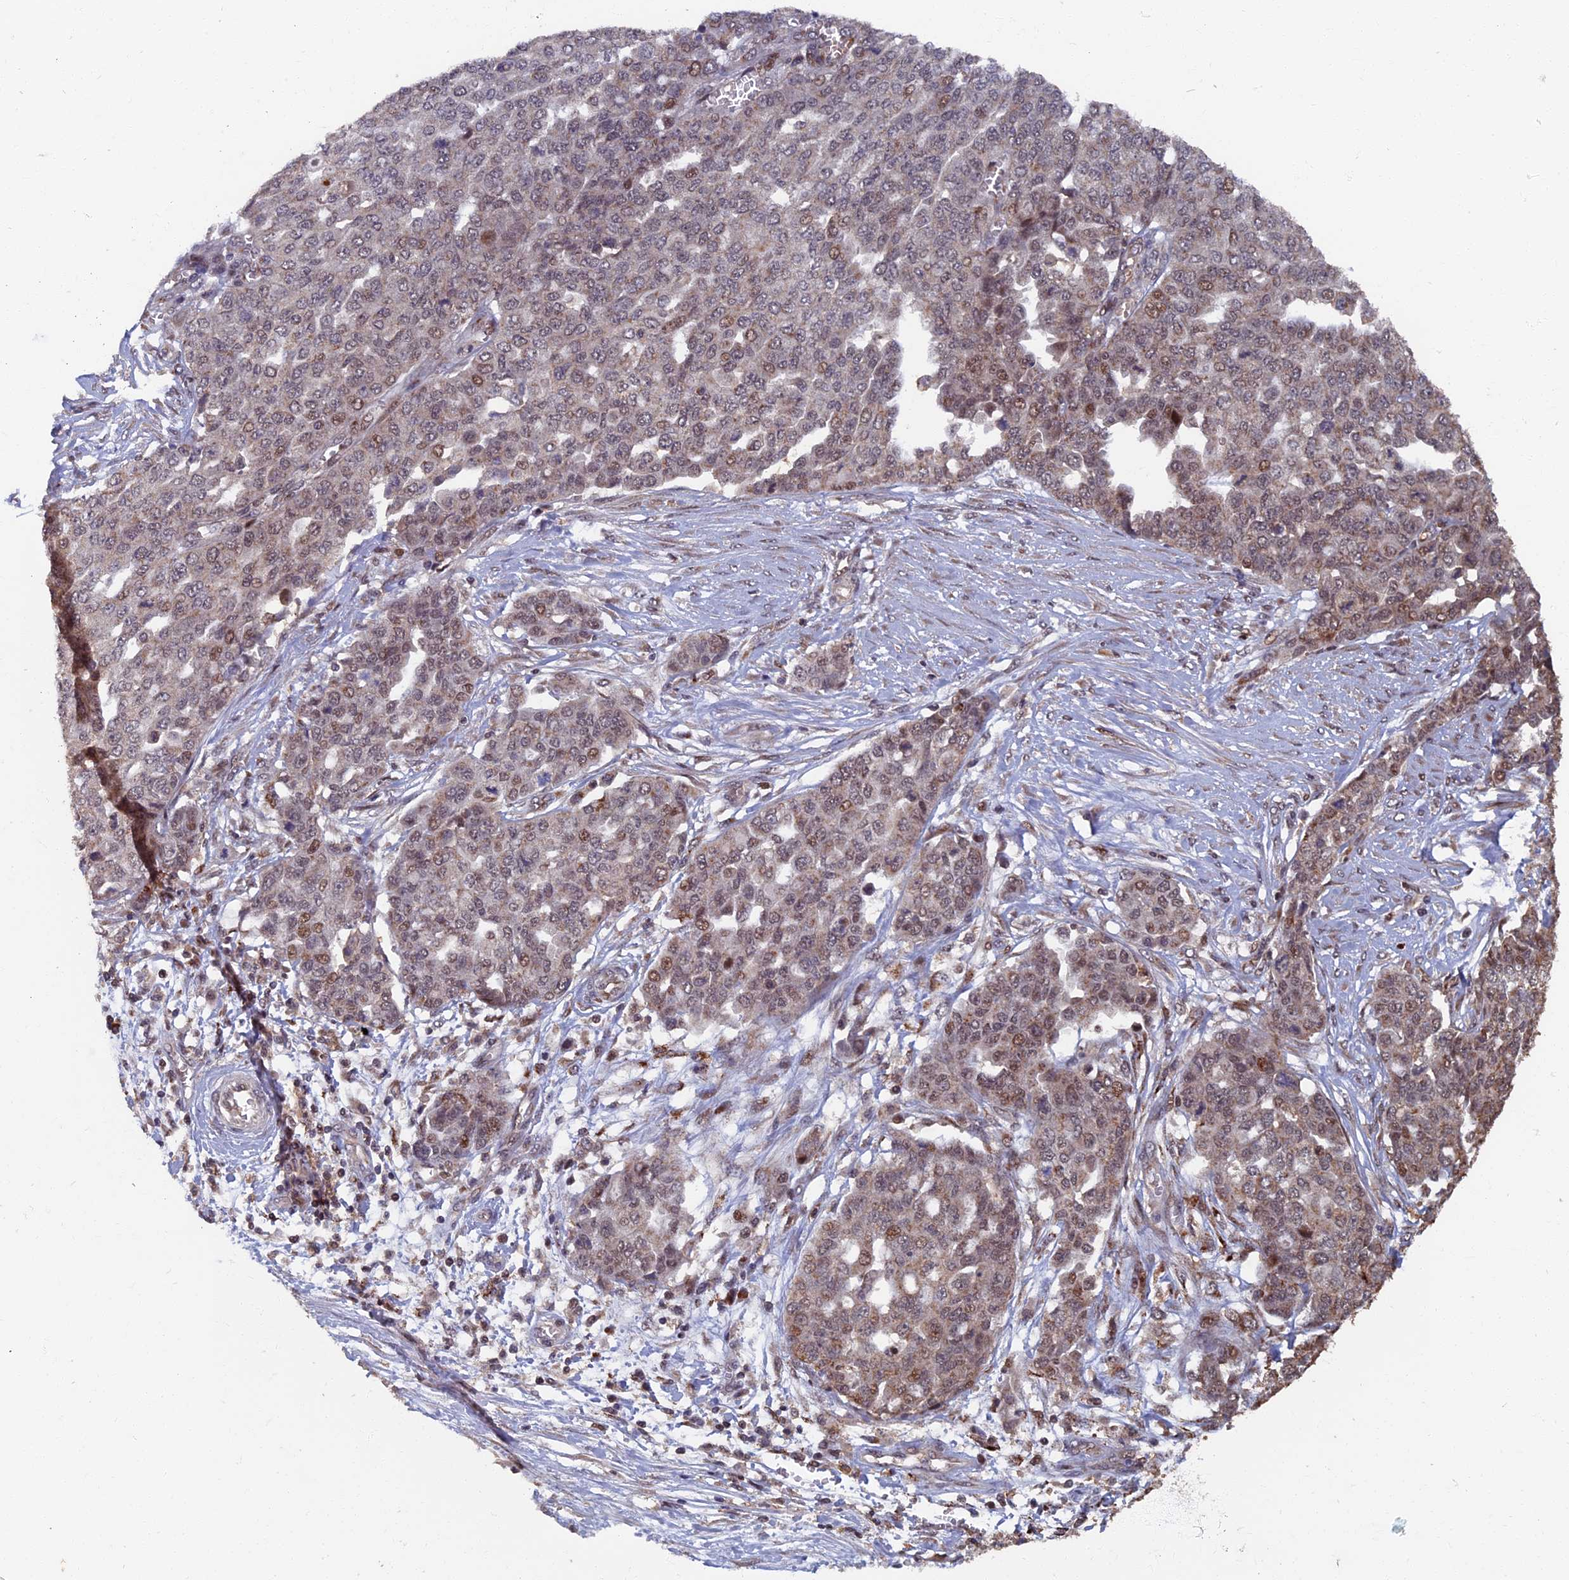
{"staining": {"intensity": "moderate", "quantity": "25%-75%", "location": "nuclear"}, "tissue": "ovarian cancer", "cell_type": "Tumor cells", "image_type": "cancer", "snomed": [{"axis": "morphology", "description": "Cystadenocarcinoma, serous, NOS"}, {"axis": "topography", "description": "Soft tissue"}, {"axis": "topography", "description": "Ovary"}], "caption": "Immunohistochemical staining of human ovarian serous cystadenocarcinoma reveals medium levels of moderate nuclear protein staining in about 25%-75% of tumor cells.", "gene": "RASGRF1", "patient": {"sex": "female", "age": 57}}